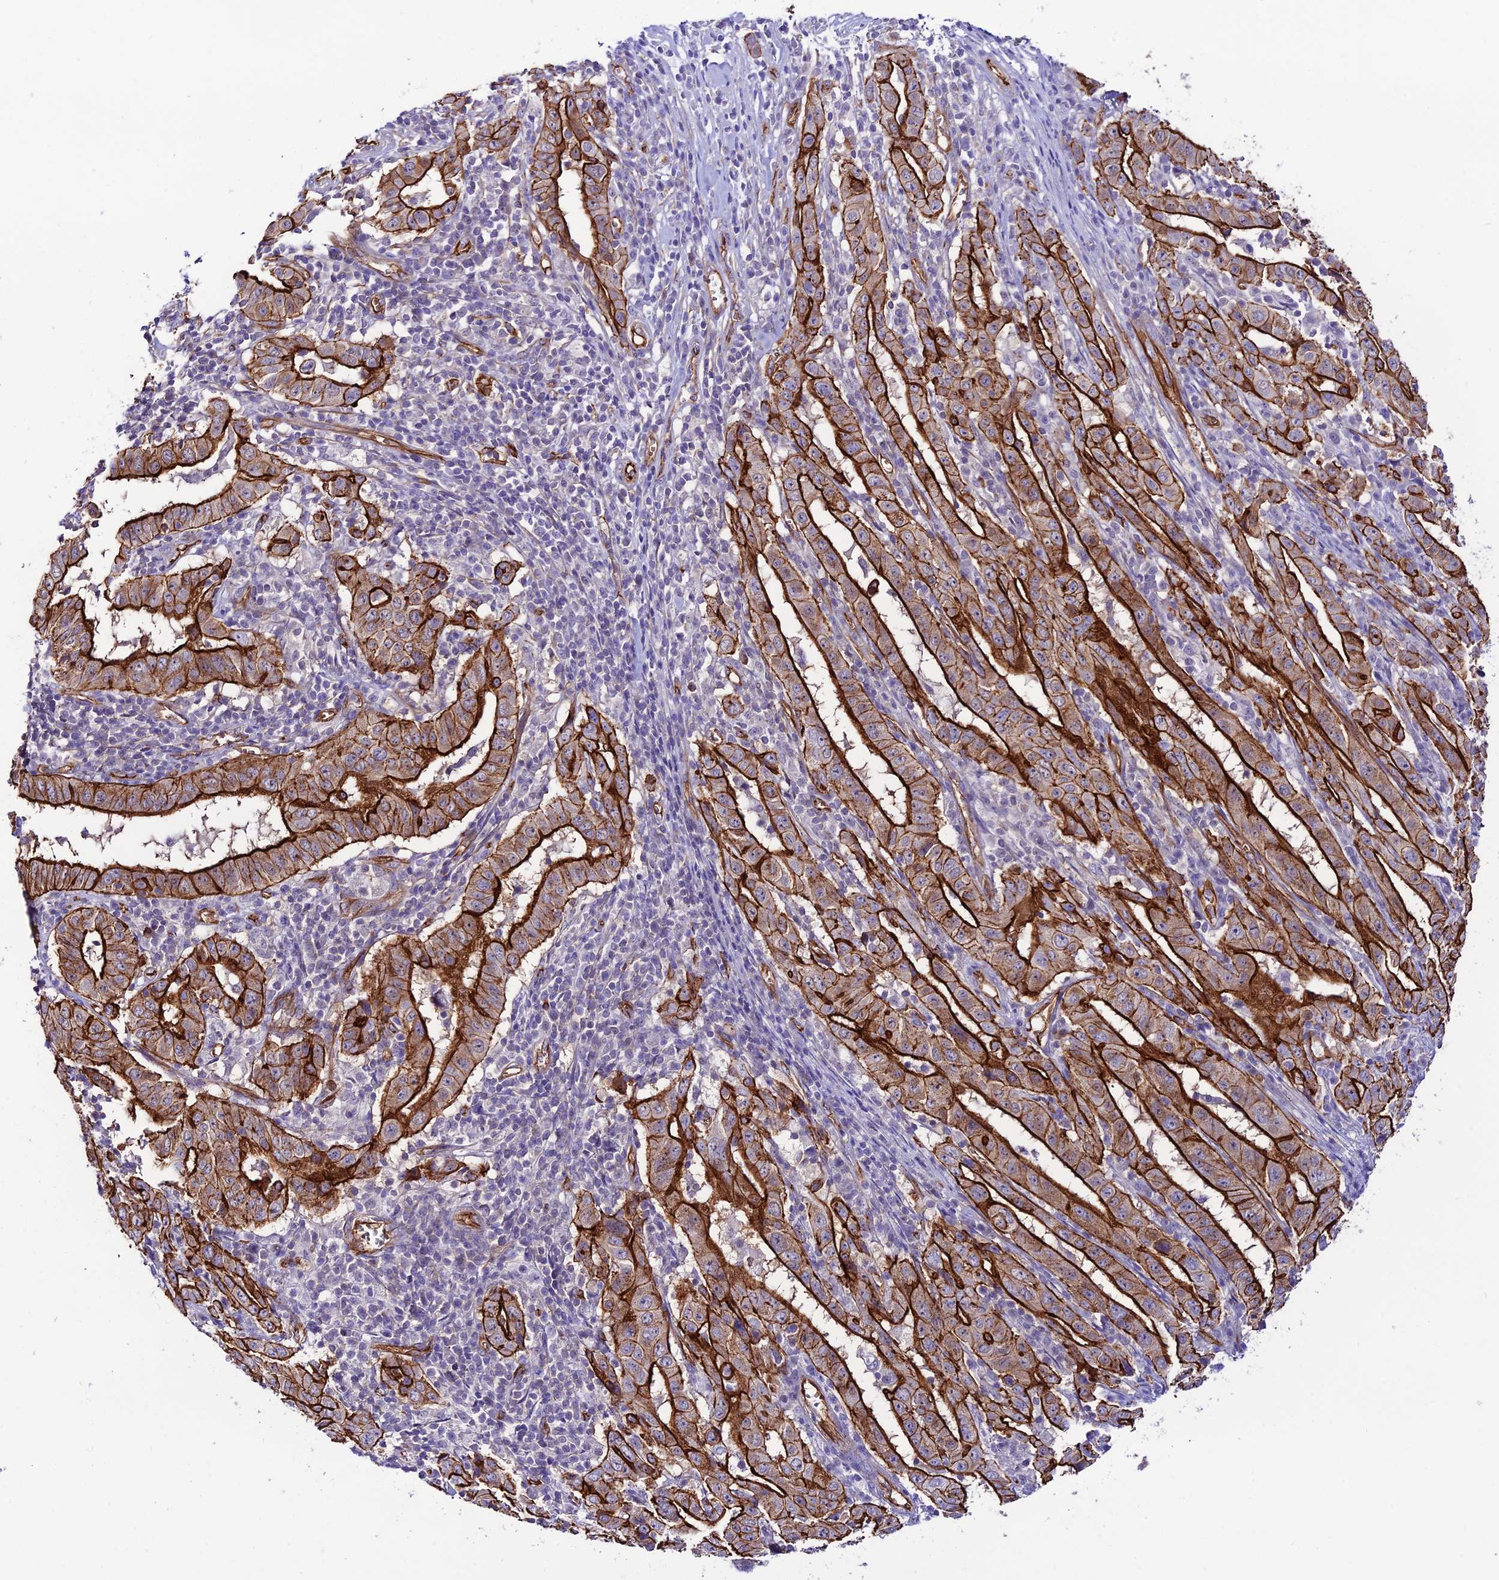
{"staining": {"intensity": "strong", "quantity": ">75%", "location": "cytoplasmic/membranous"}, "tissue": "pancreatic cancer", "cell_type": "Tumor cells", "image_type": "cancer", "snomed": [{"axis": "morphology", "description": "Adenocarcinoma, NOS"}, {"axis": "topography", "description": "Pancreas"}], "caption": "Immunohistochemical staining of human pancreatic cancer shows high levels of strong cytoplasmic/membranous positivity in approximately >75% of tumor cells. Nuclei are stained in blue.", "gene": "YPEL5", "patient": {"sex": "male", "age": 63}}